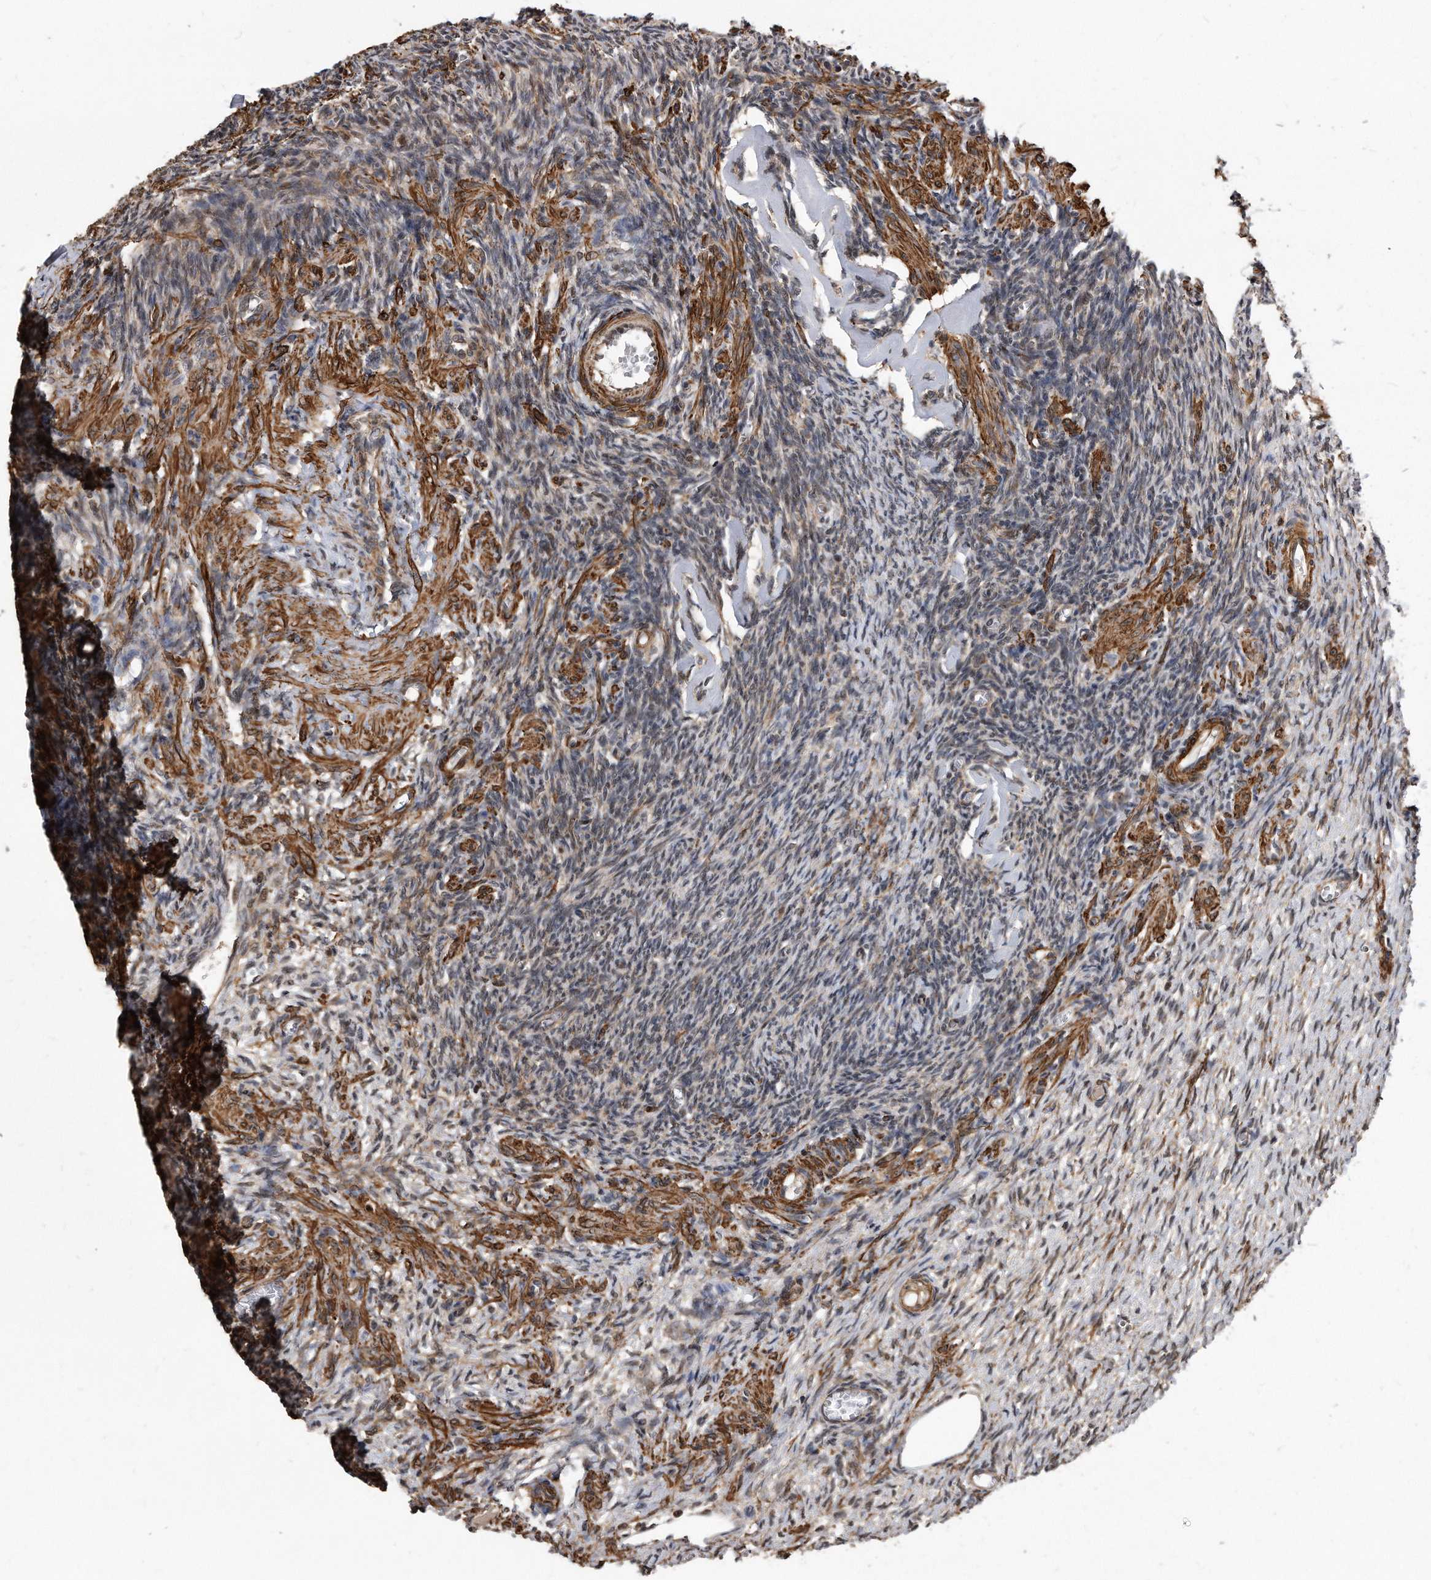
{"staining": {"intensity": "moderate", "quantity": "25%-75%", "location": "cytoplasmic/membranous"}, "tissue": "ovary", "cell_type": "Follicle cells", "image_type": "normal", "snomed": [{"axis": "morphology", "description": "Normal tissue, NOS"}, {"axis": "topography", "description": "Ovary"}], "caption": "A medium amount of moderate cytoplasmic/membranous positivity is present in approximately 25%-75% of follicle cells in benign ovary. Immunohistochemistry (ihc) stains the protein of interest in brown and the nuclei are stained blue.", "gene": "DUSP22", "patient": {"sex": "female", "age": 27}}